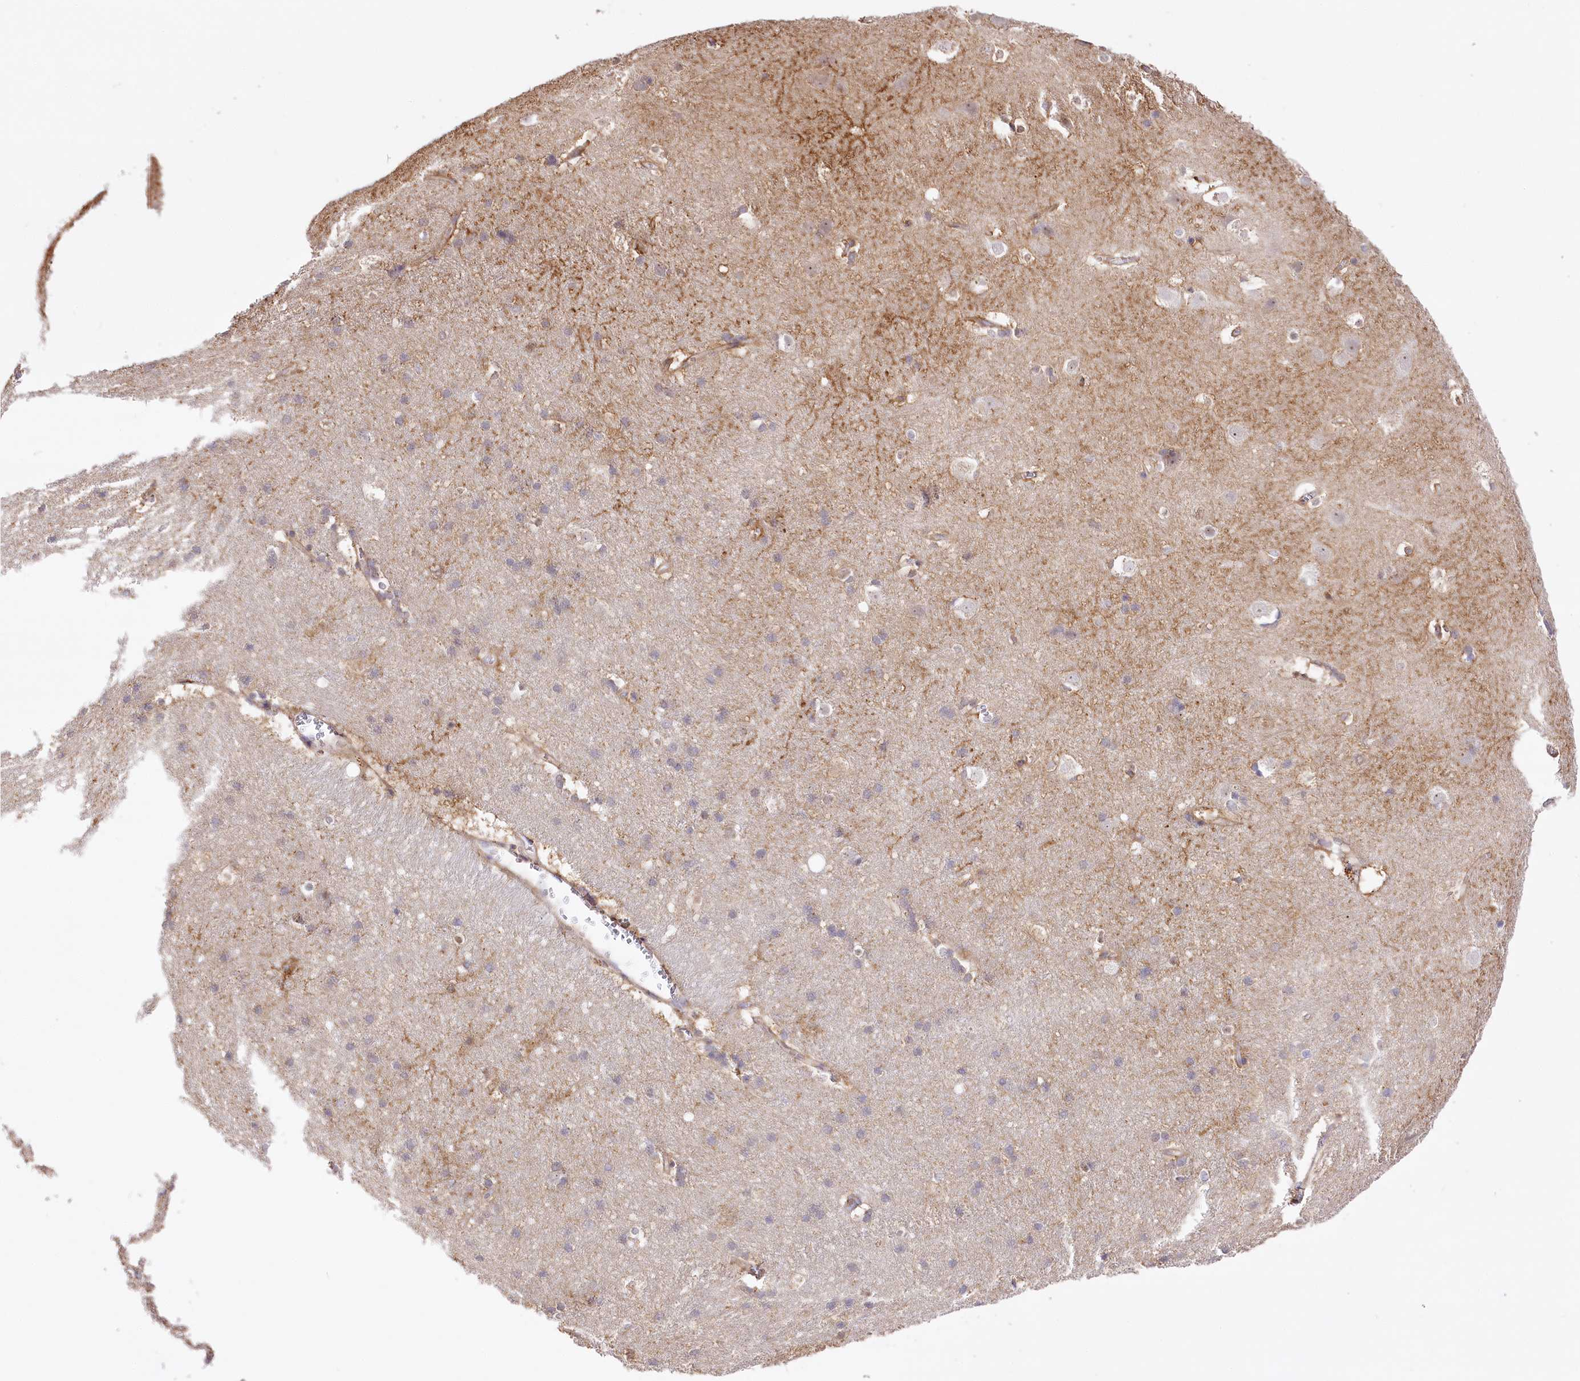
{"staining": {"intensity": "moderate", "quantity": "25%-75%", "location": "cytoplasmic/membranous"}, "tissue": "cerebral cortex", "cell_type": "Endothelial cells", "image_type": "normal", "snomed": [{"axis": "morphology", "description": "Normal tissue, NOS"}, {"axis": "topography", "description": "Cerebral cortex"}], "caption": "A brown stain highlights moderate cytoplasmic/membranous staining of a protein in endothelial cells of benign human cerebral cortex. (DAB IHC with brightfield microscopy, high magnification).", "gene": "ZNF226", "patient": {"sex": "male", "age": 54}}